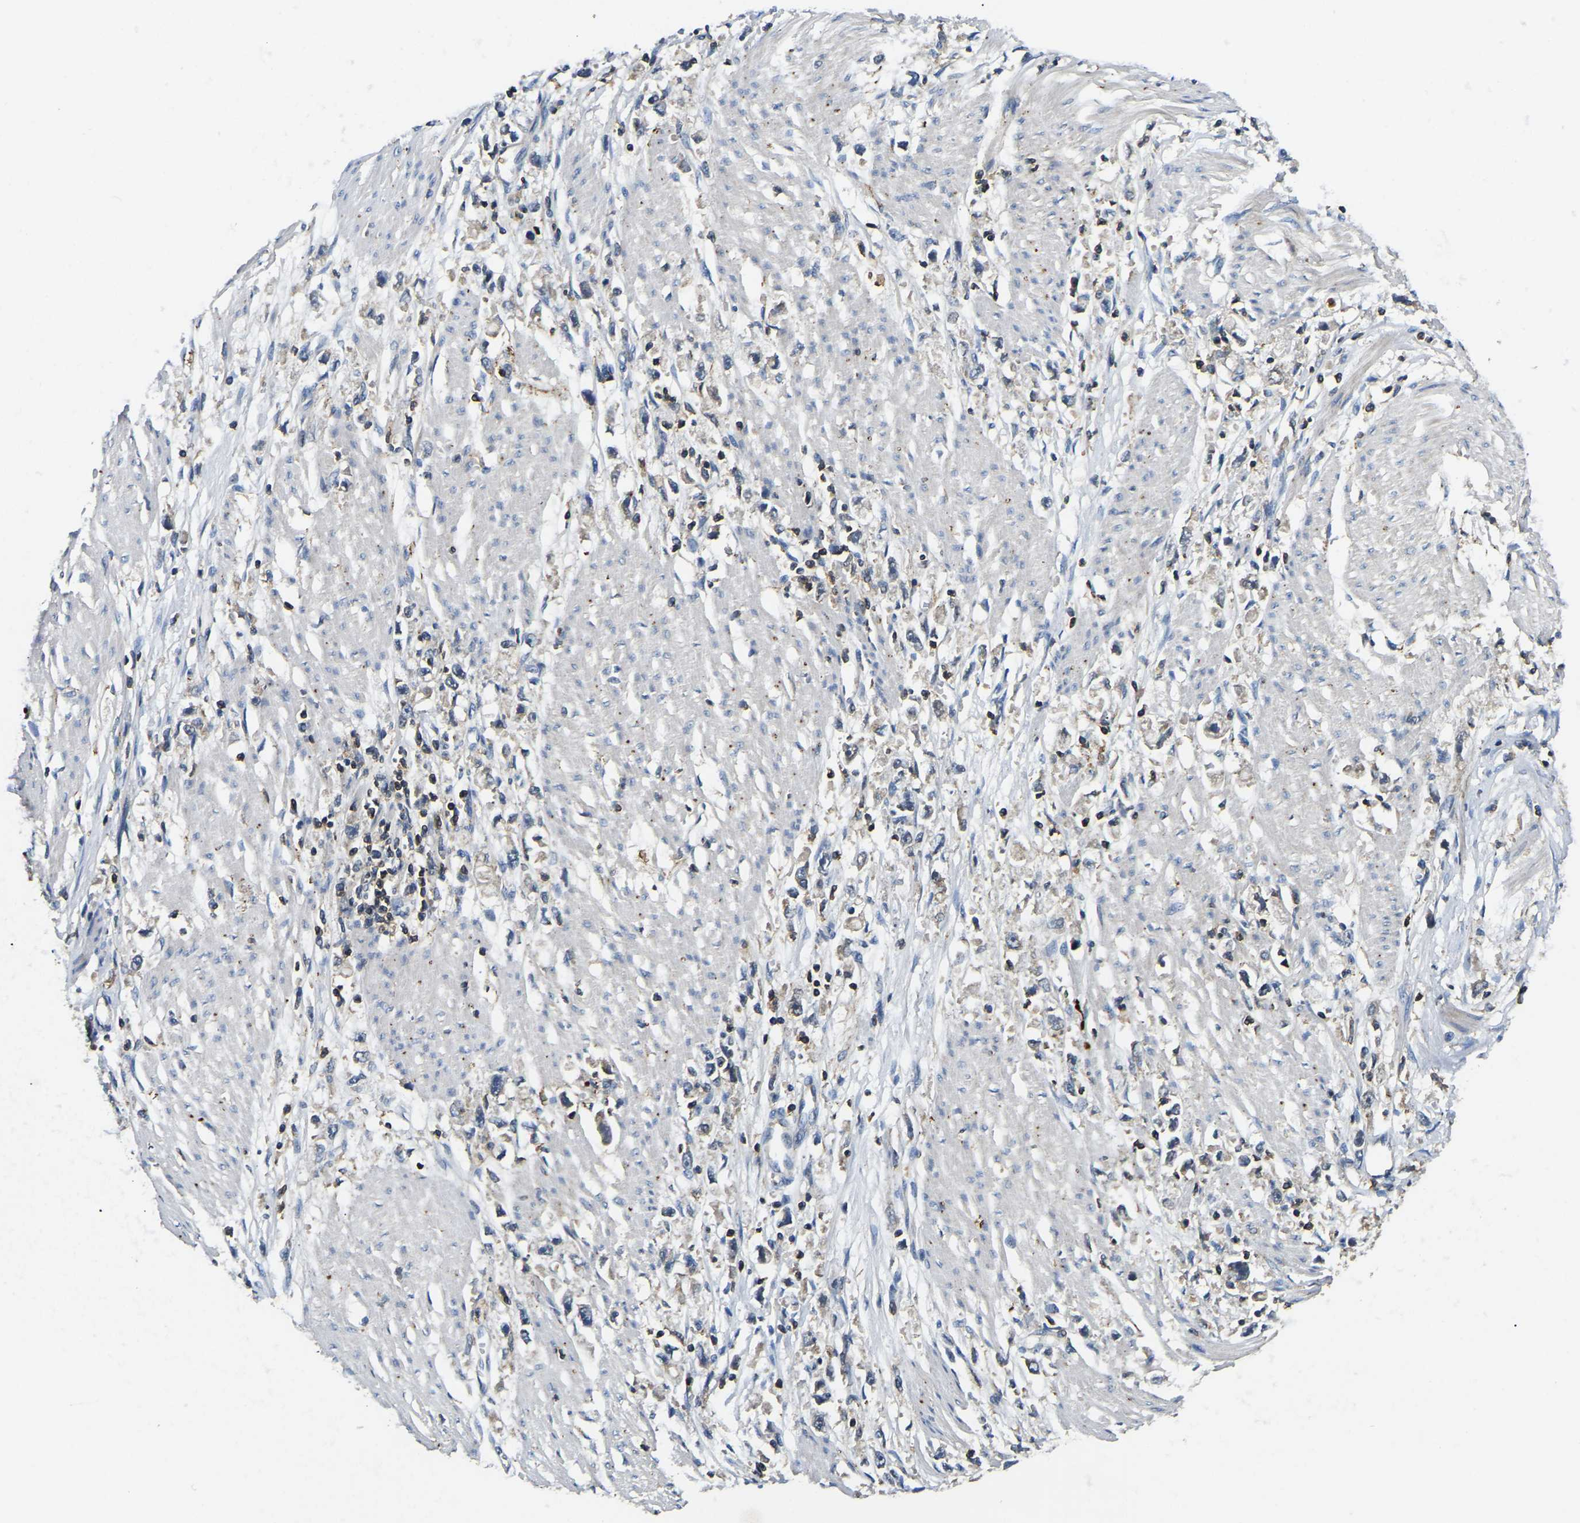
{"staining": {"intensity": "negative", "quantity": "none", "location": "none"}, "tissue": "stomach cancer", "cell_type": "Tumor cells", "image_type": "cancer", "snomed": [{"axis": "morphology", "description": "Adenocarcinoma, NOS"}, {"axis": "topography", "description": "Stomach"}], "caption": "Human stomach cancer stained for a protein using immunohistochemistry displays no staining in tumor cells.", "gene": "SMPD2", "patient": {"sex": "female", "age": 59}}